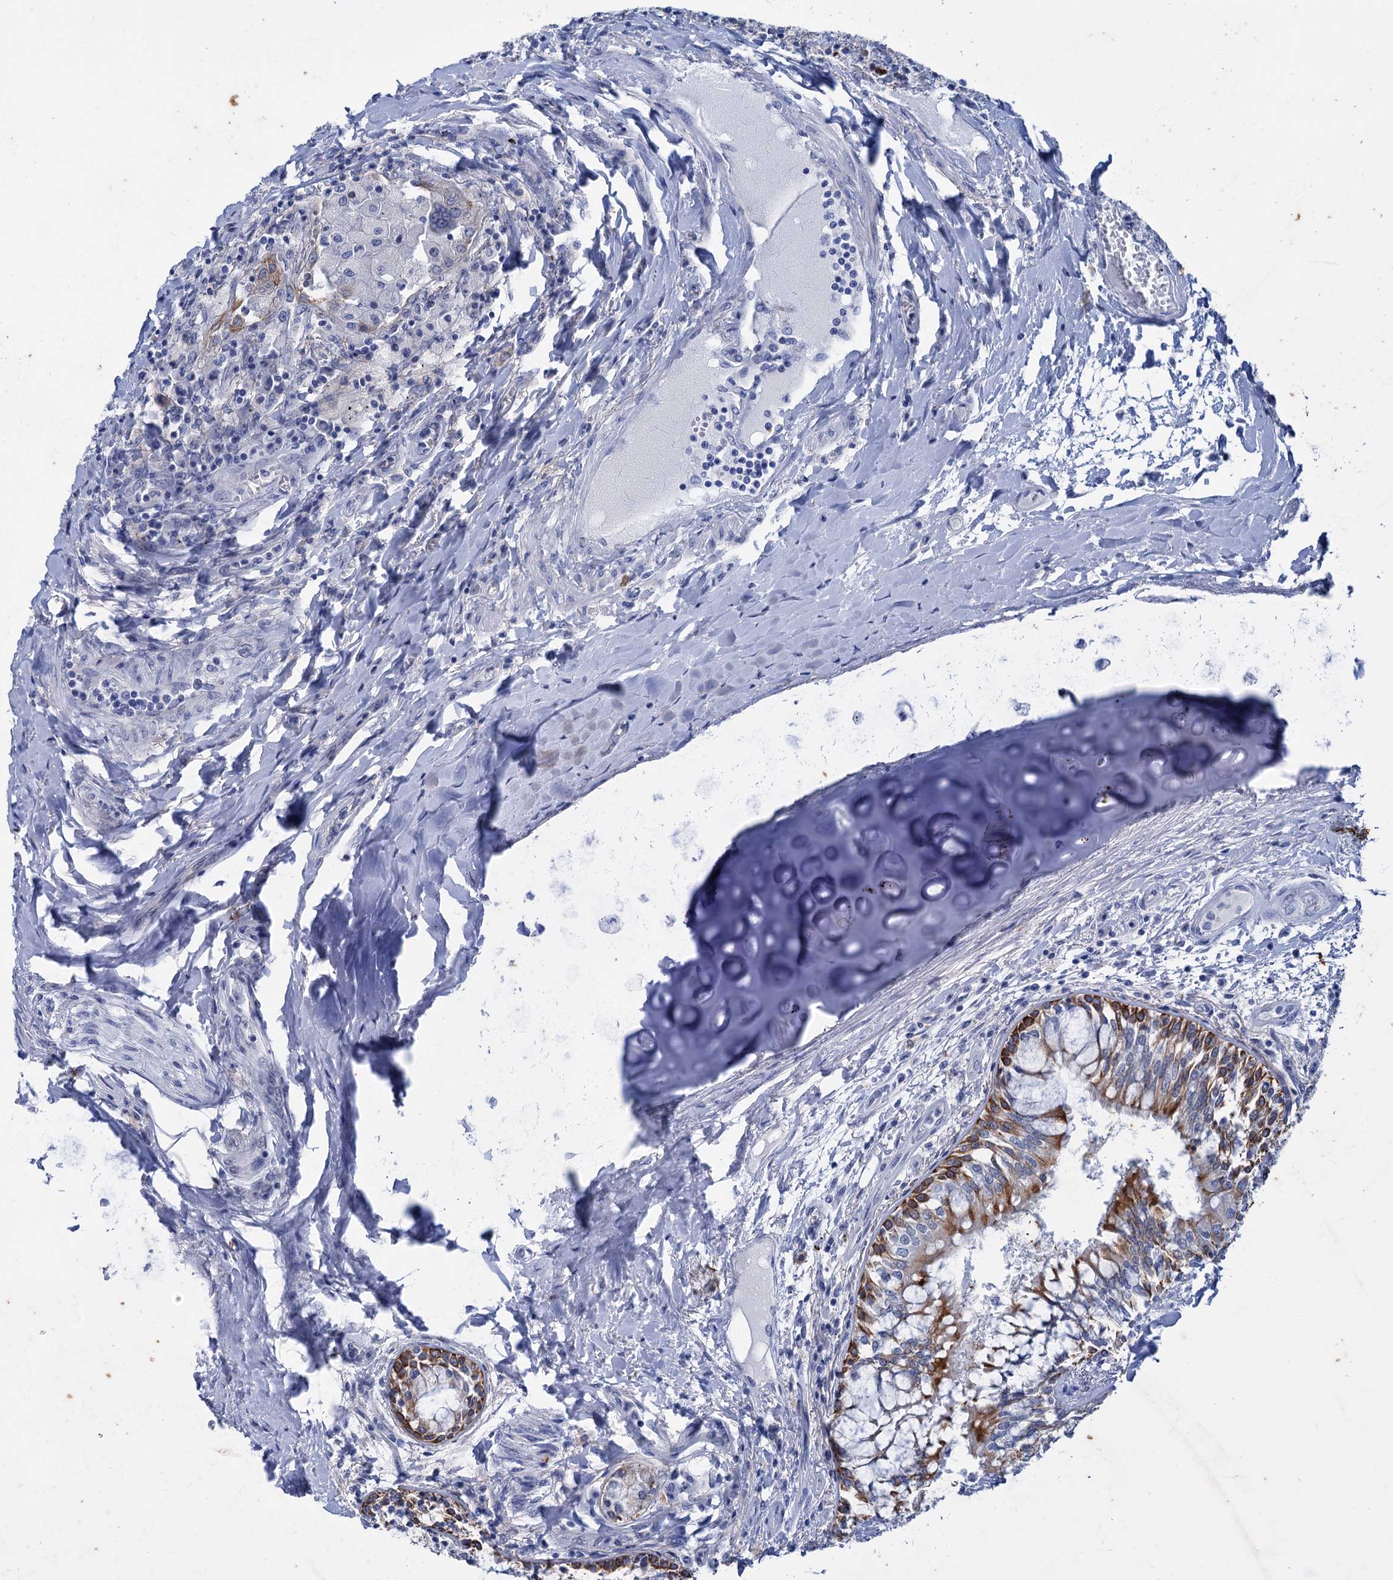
{"staining": {"intensity": "negative", "quantity": "none", "location": "none"}, "tissue": "lung", "cell_type": "Alveolar cells", "image_type": "normal", "snomed": [{"axis": "morphology", "description": "Normal tissue, NOS"}, {"axis": "topography", "description": "Bronchus"}, {"axis": "topography", "description": "Lung"}], "caption": "This micrograph is of normal lung stained with immunohistochemistry (IHC) to label a protein in brown with the nuclei are counter-stained blue. There is no expression in alveolar cells. The staining is performed using DAB (3,3'-diaminobenzidine) brown chromogen with nuclei counter-stained in using hematoxylin.", "gene": "FAAP20", "patient": {"sex": "female", "age": 49}}